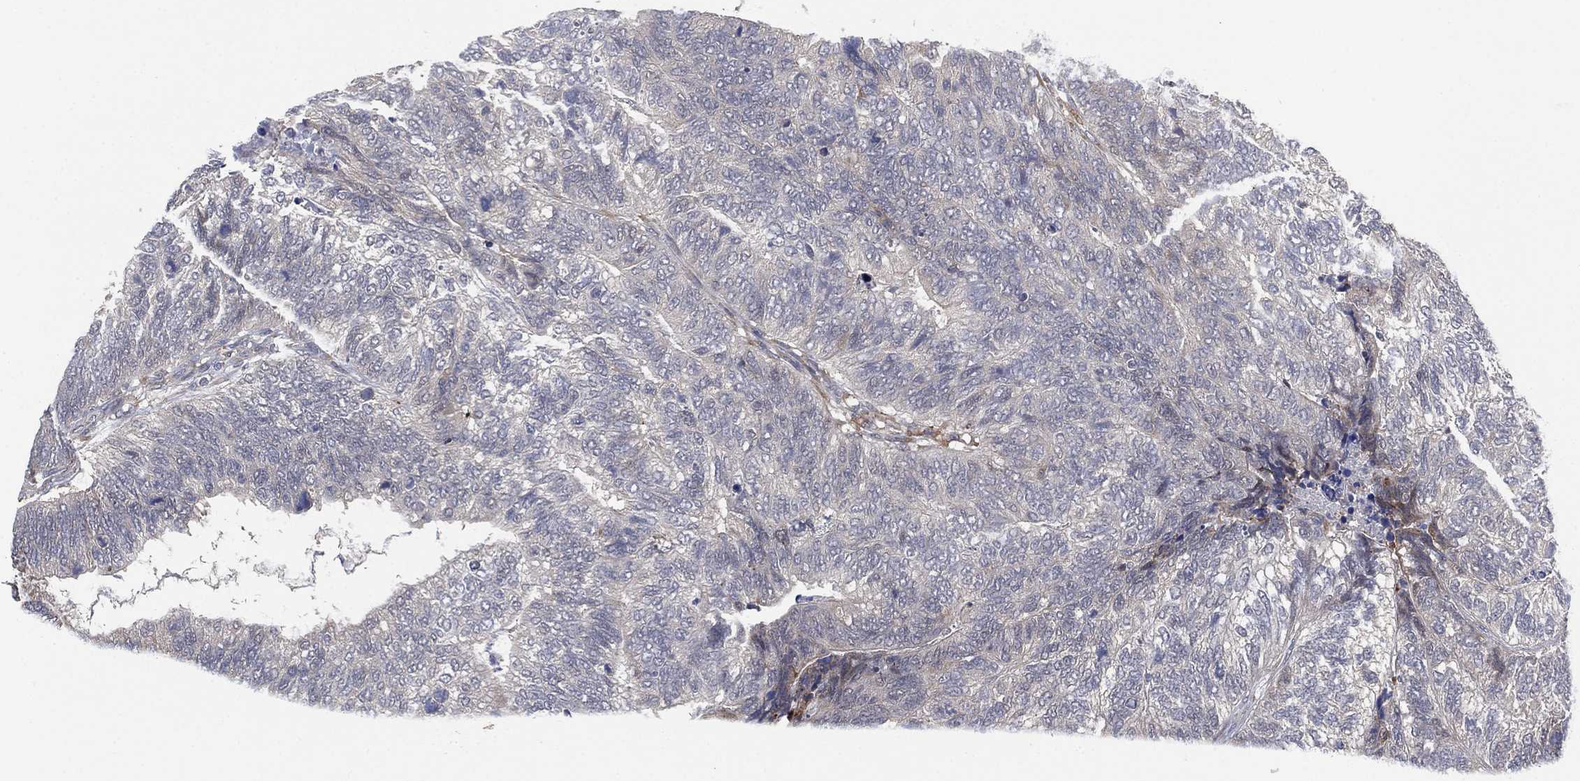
{"staining": {"intensity": "negative", "quantity": "none", "location": "none"}, "tissue": "colorectal cancer", "cell_type": "Tumor cells", "image_type": "cancer", "snomed": [{"axis": "morphology", "description": "Adenocarcinoma, NOS"}, {"axis": "topography", "description": "Colon"}], "caption": "Immunohistochemistry (IHC) photomicrograph of neoplastic tissue: human adenocarcinoma (colorectal) stained with DAB (3,3'-diaminobenzidine) exhibits no significant protein positivity in tumor cells. Brightfield microscopy of IHC stained with DAB (brown) and hematoxylin (blue), captured at high magnification.", "gene": "FES", "patient": {"sex": "female", "age": 67}}